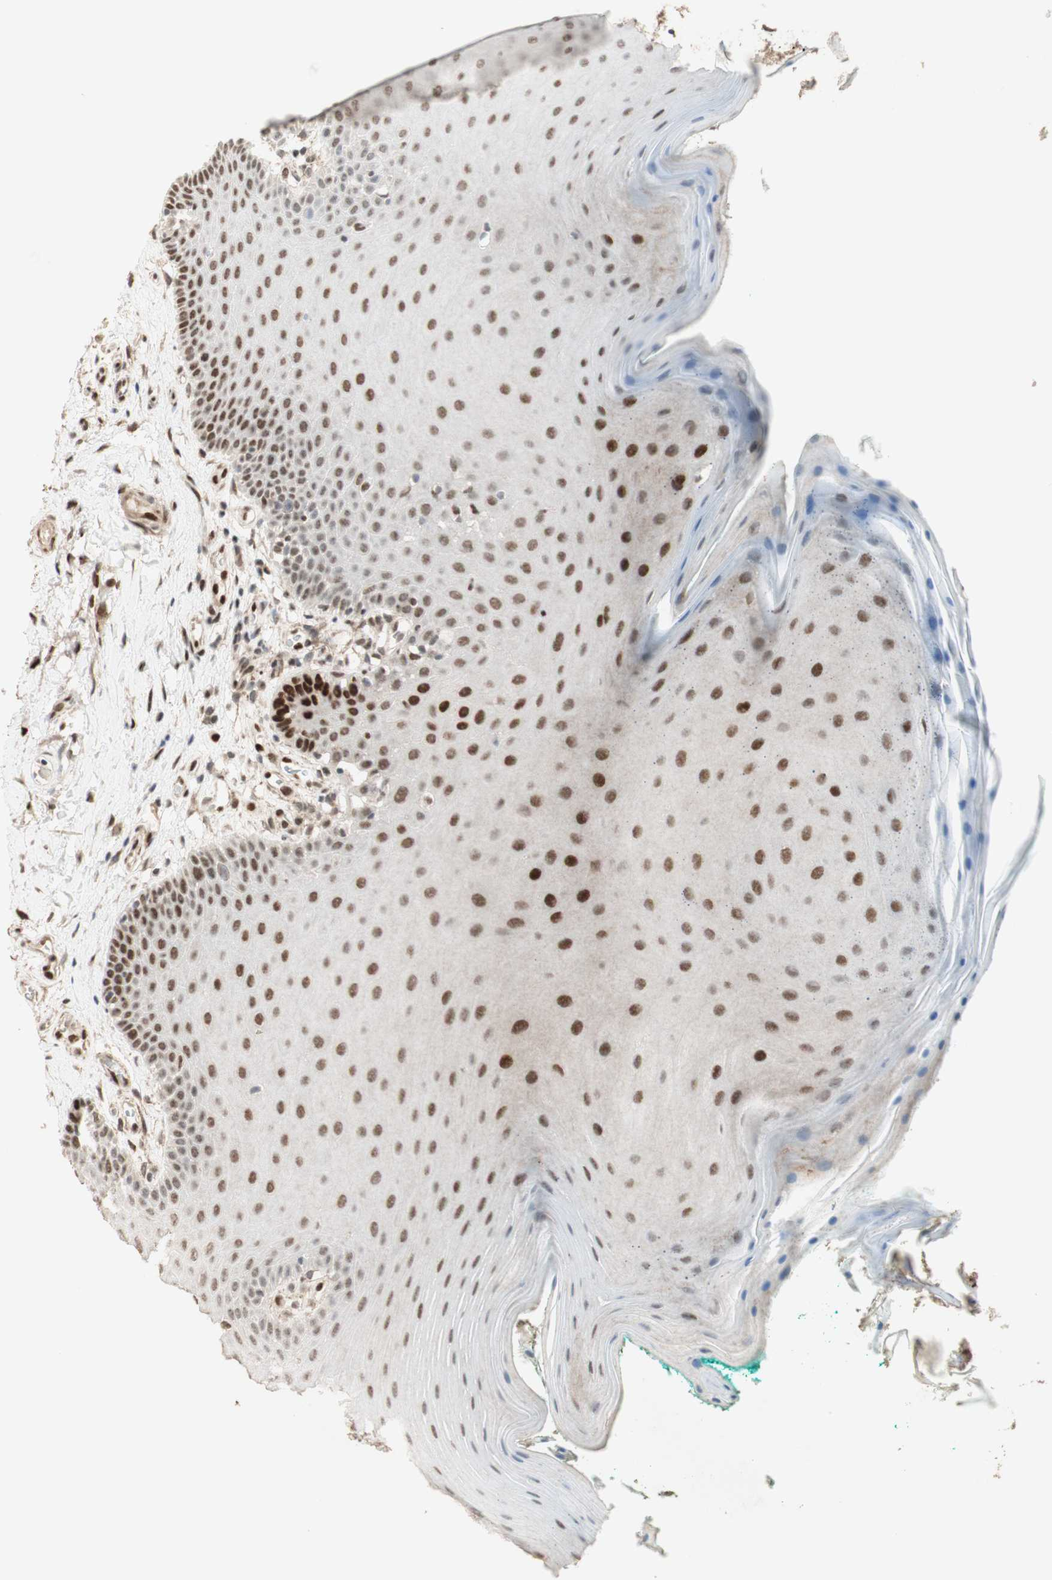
{"staining": {"intensity": "strong", "quantity": "25%-75%", "location": "nuclear"}, "tissue": "oral mucosa", "cell_type": "Squamous epithelial cells", "image_type": "normal", "snomed": [{"axis": "morphology", "description": "Normal tissue, NOS"}, {"axis": "topography", "description": "Skeletal muscle"}, {"axis": "topography", "description": "Oral tissue"}], "caption": "Immunohistochemistry (IHC) (DAB) staining of benign human oral mucosa demonstrates strong nuclear protein expression in approximately 25%-75% of squamous epithelial cells.", "gene": "FOXP1", "patient": {"sex": "male", "age": 58}}